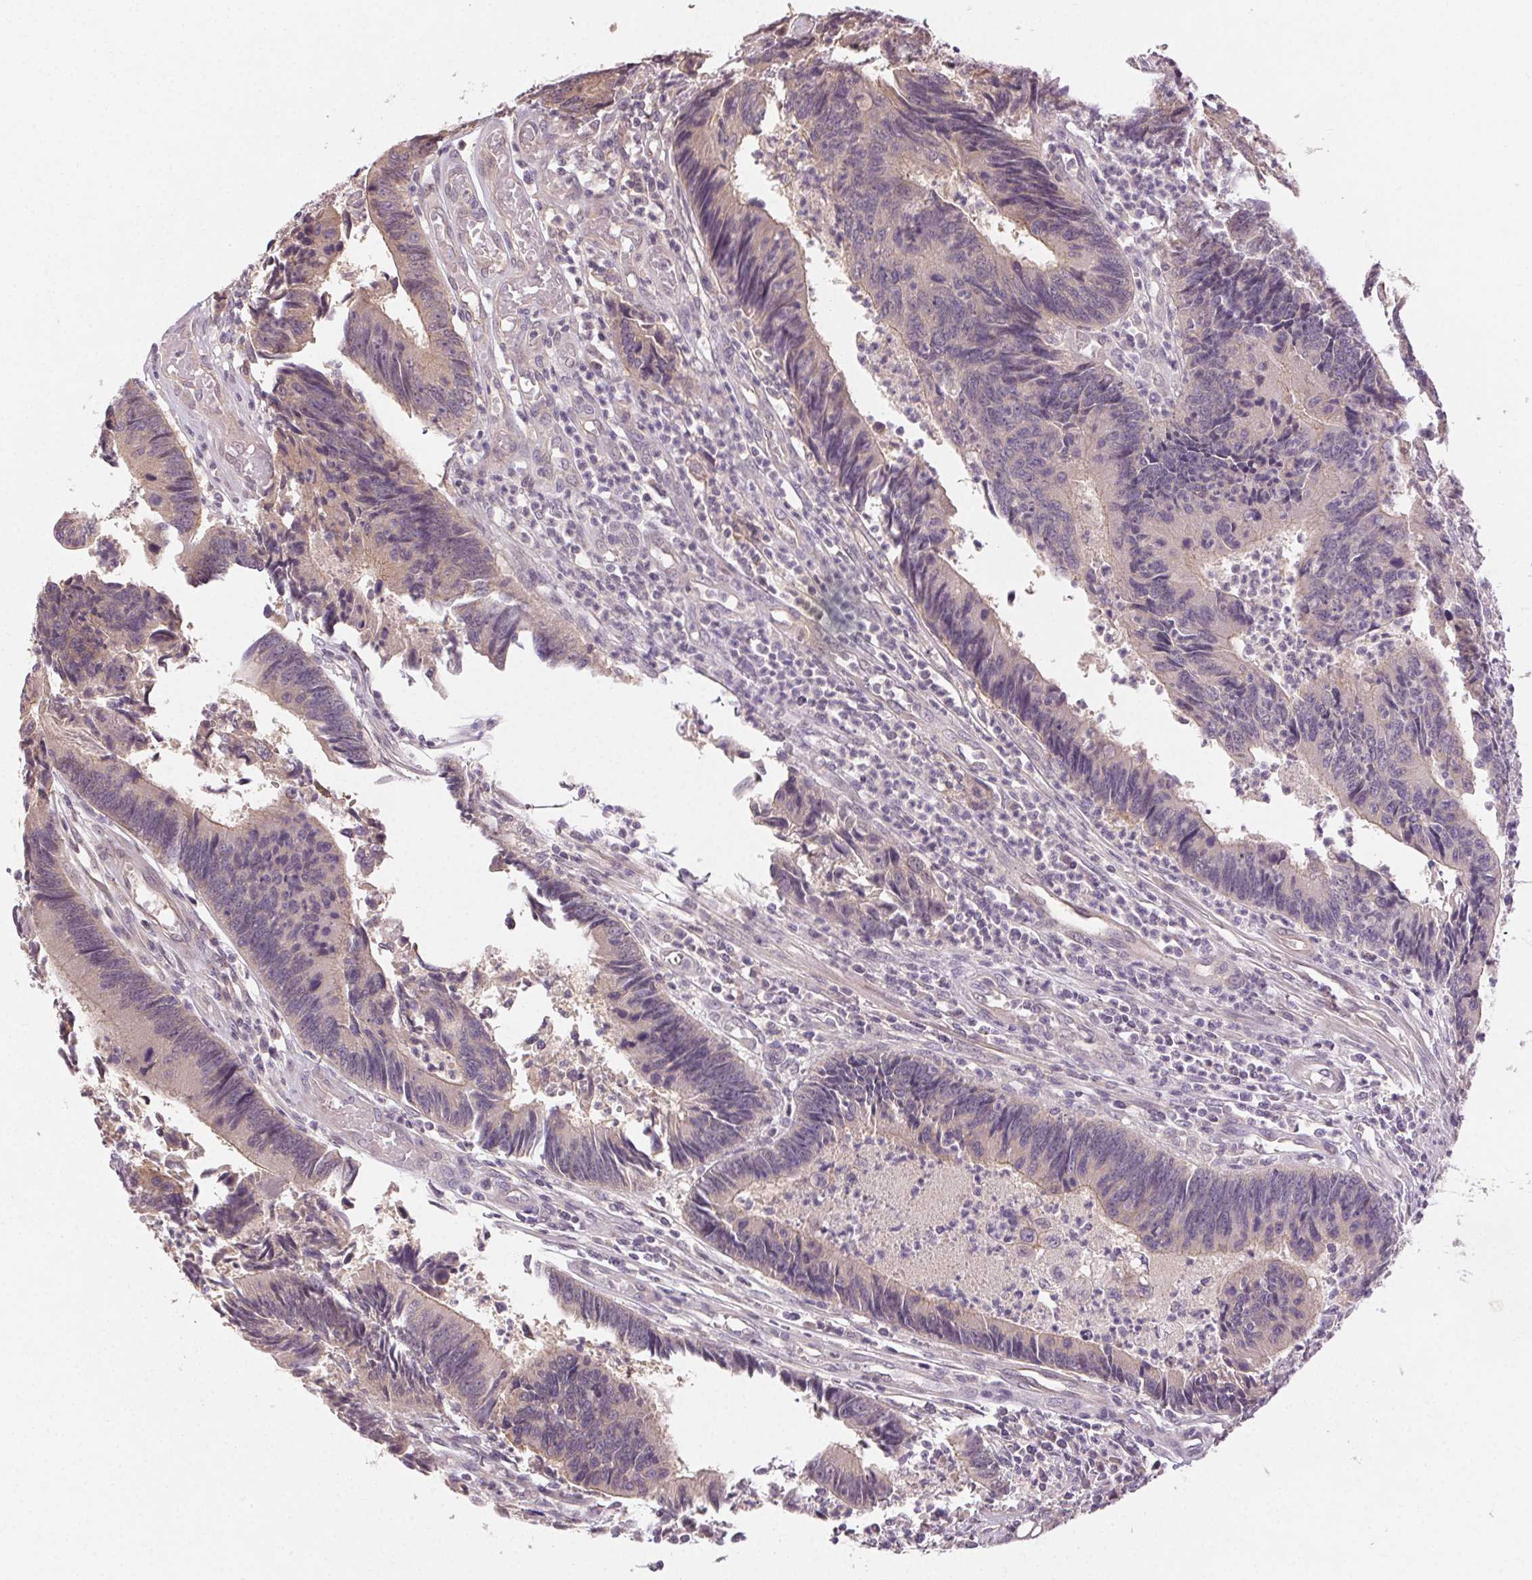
{"staining": {"intensity": "negative", "quantity": "none", "location": "none"}, "tissue": "colorectal cancer", "cell_type": "Tumor cells", "image_type": "cancer", "snomed": [{"axis": "morphology", "description": "Adenocarcinoma, NOS"}, {"axis": "topography", "description": "Colon"}], "caption": "A high-resolution image shows immunohistochemistry staining of adenocarcinoma (colorectal), which demonstrates no significant positivity in tumor cells. The staining is performed using DAB brown chromogen with nuclei counter-stained in using hematoxylin.", "gene": "ATP1B3", "patient": {"sex": "female", "age": 67}}